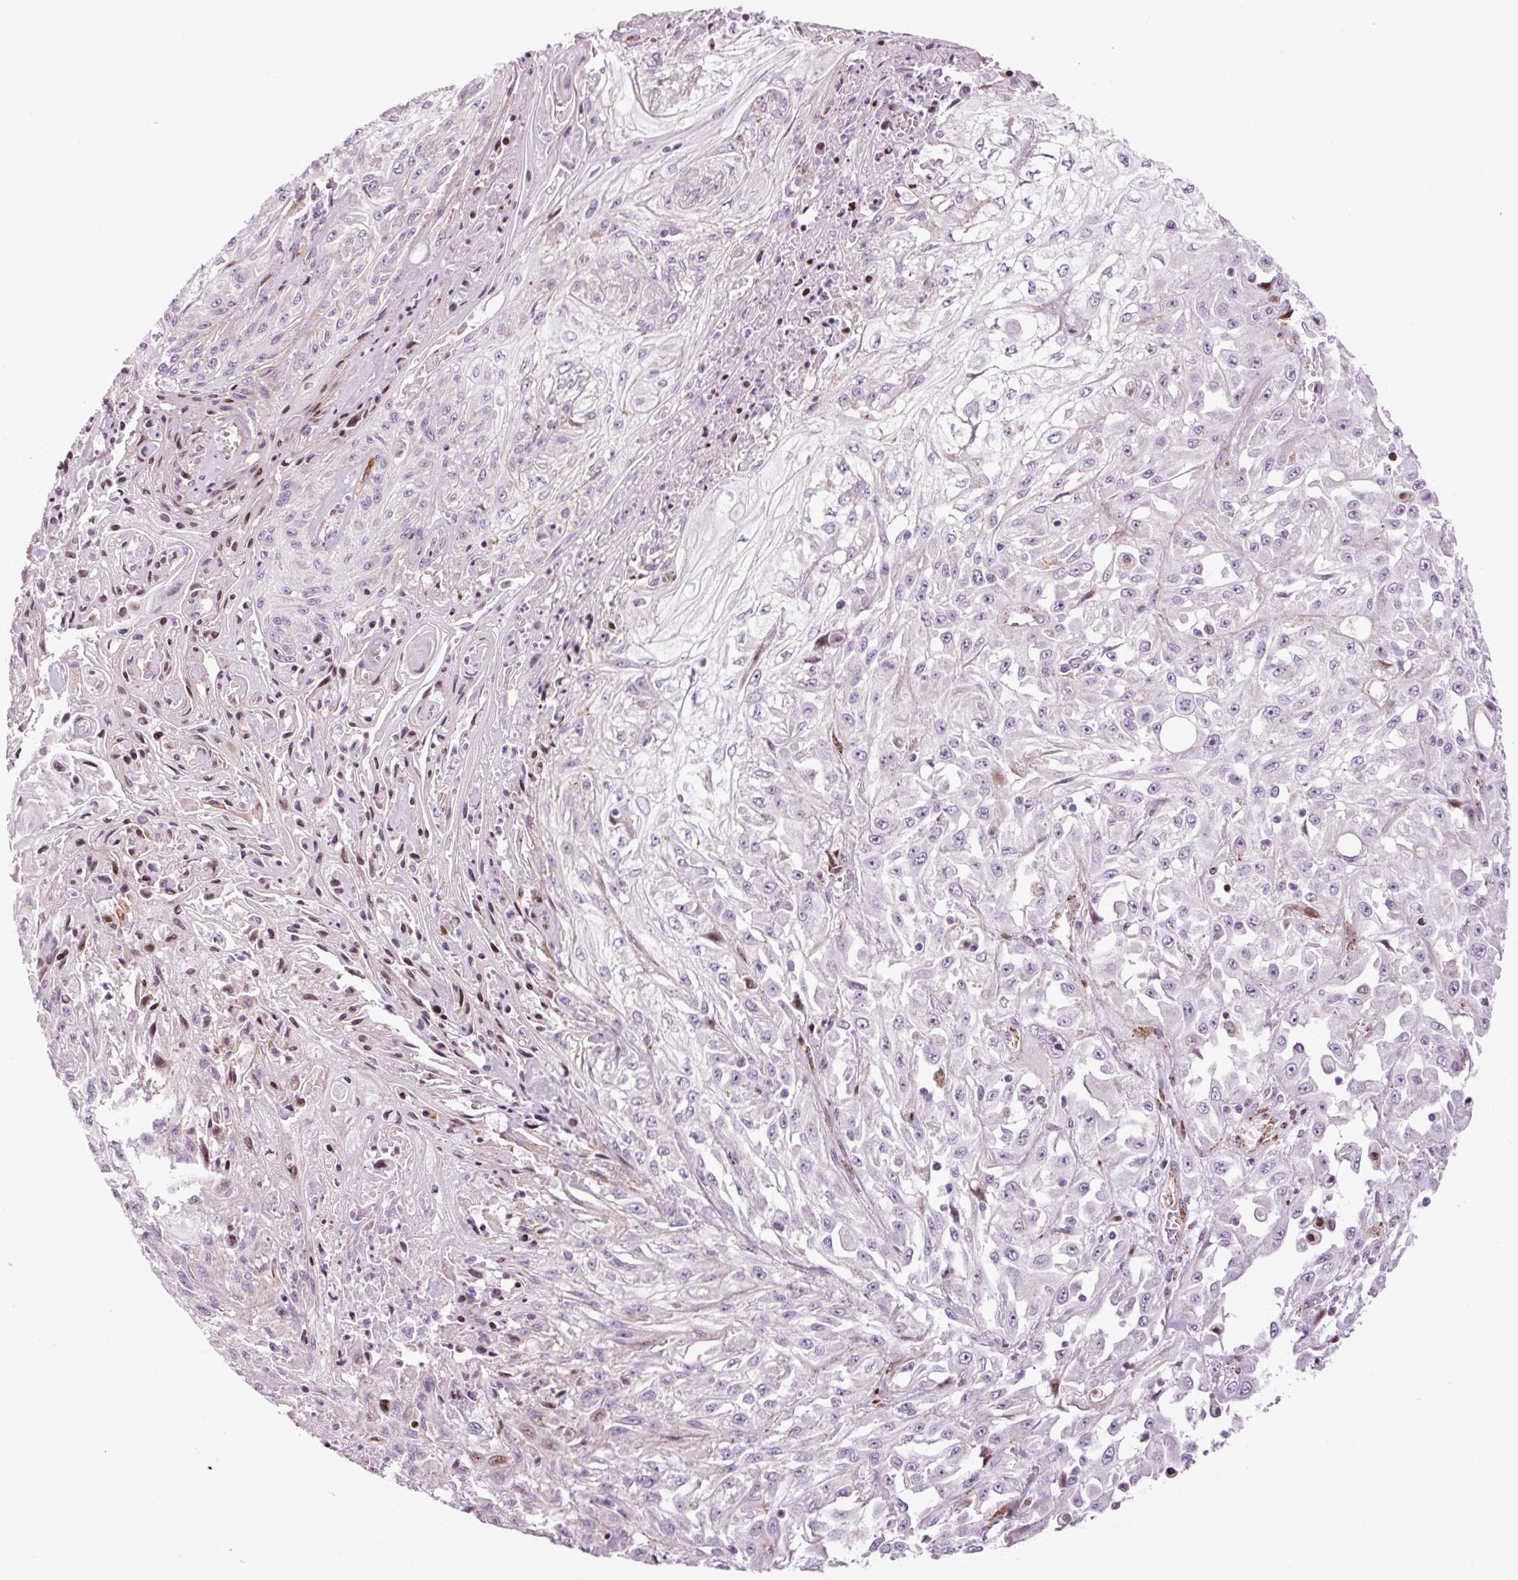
{"staining": {"intensity": "negative", "quantity": "none", "location": "none"}, "tissue": "skin cancer", "cell_type": "Tumor cells", "image_type": "cancer", "snomed": [{"axis": "morphology", "description": "Squamous cell carcinoma, NOS"}, {"axis": "morphology", "description": "Squamous cell carcinoma, metastatic, NOS"}, {"axis": "topography", "description": "Skin"}, {"axis": "topography", "description": "Lymph node"}], "caption": "Micrograph shows no significant protein expression in tumor cells of metastatic squamous cell carcinoma (skin).", "gene": "ANKRD20A1", "patient": {"sex": "male", "age": 75}}